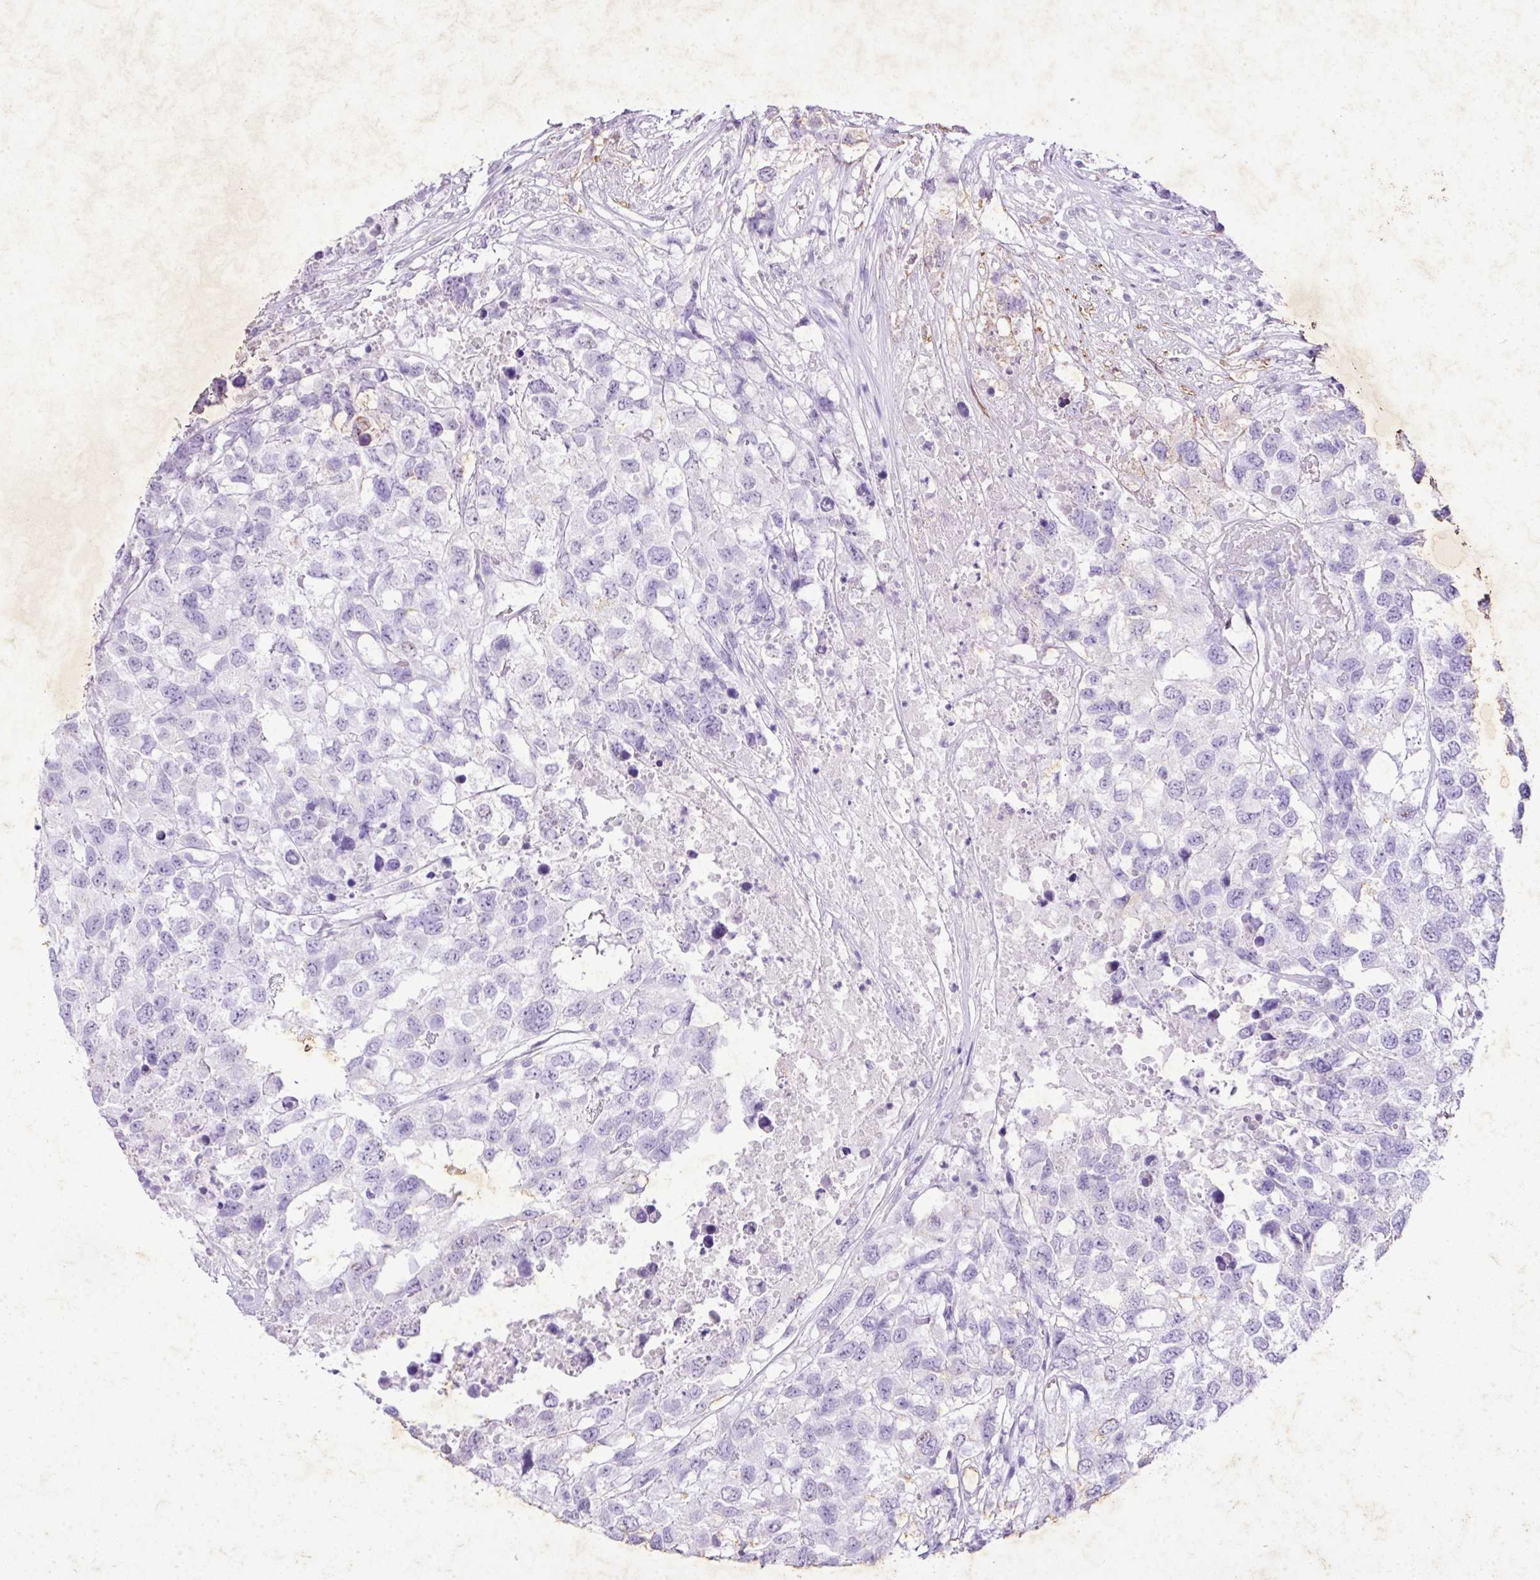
{"staining": {"intensity": "negative", "quantity": "none", "location": "none"}, "tissue": "testis cancer", "cell_type": "Tumor cells", "image_type": "cancer", "snomed": [{"axis": "morphology", "description": "Carcinoma, Embryonal, NOS"}, {"axis": "topography", "description": "Testis"}], "caption": "A high-resolution photomicrograph shows IHC staining of testis cancer, which reveals no significant positivity in tumor cells. (Brightfield microscopy of DAB (3,3'-diaminobenzidine) immunohistochemistry (IHC) at high magnification).", "gene": "KCNJ11", "patient": {"sex": "male", "age": 83}}